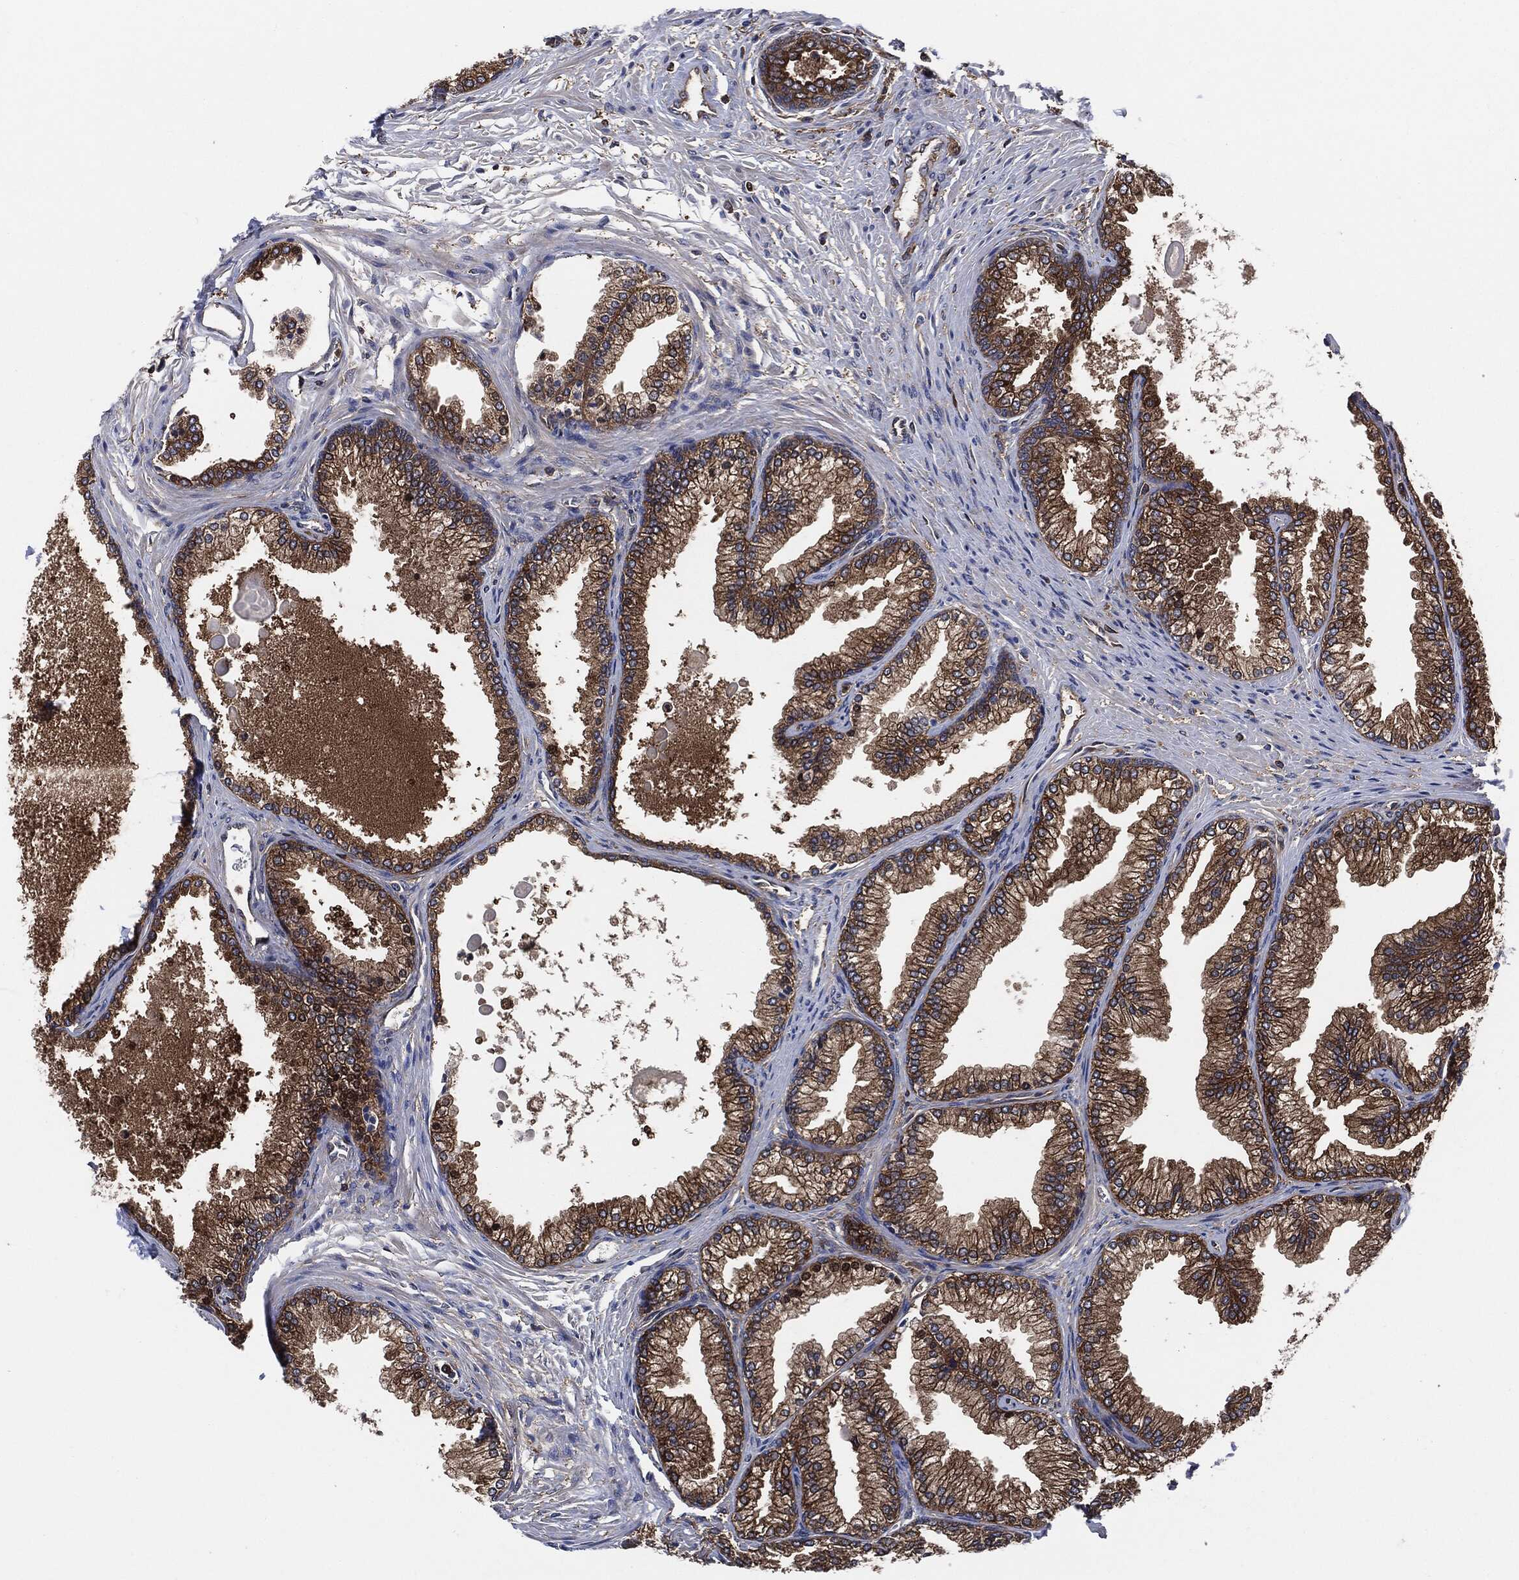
{"staining": {"intensity": "moderate", "quantity": ">75%", "location": "cytoplasmic/membranous"}, "tissue": "prostate", "cell_type": "Glandular cells", "image_type": "normal", "snomed": [{"axis": "morphology", "description": "Normal tissue, NOS"}, {"axis": "topography", "description": "Prostate"}], "caption": "Immunohistochemistry staining of benign prostate, which displays medium levels of moderate cytoplasmic/membranous expression in approximately >75% of glandular cells indicating moderate cytoplasmic/membranous protein positivity. The staining was performed using DAB (brown) for protein detection and nuclei were counterstained in hematoxylin (blue).", "gene": "XPNPEP1", "patient": {"sex": "male", "age": 72}}